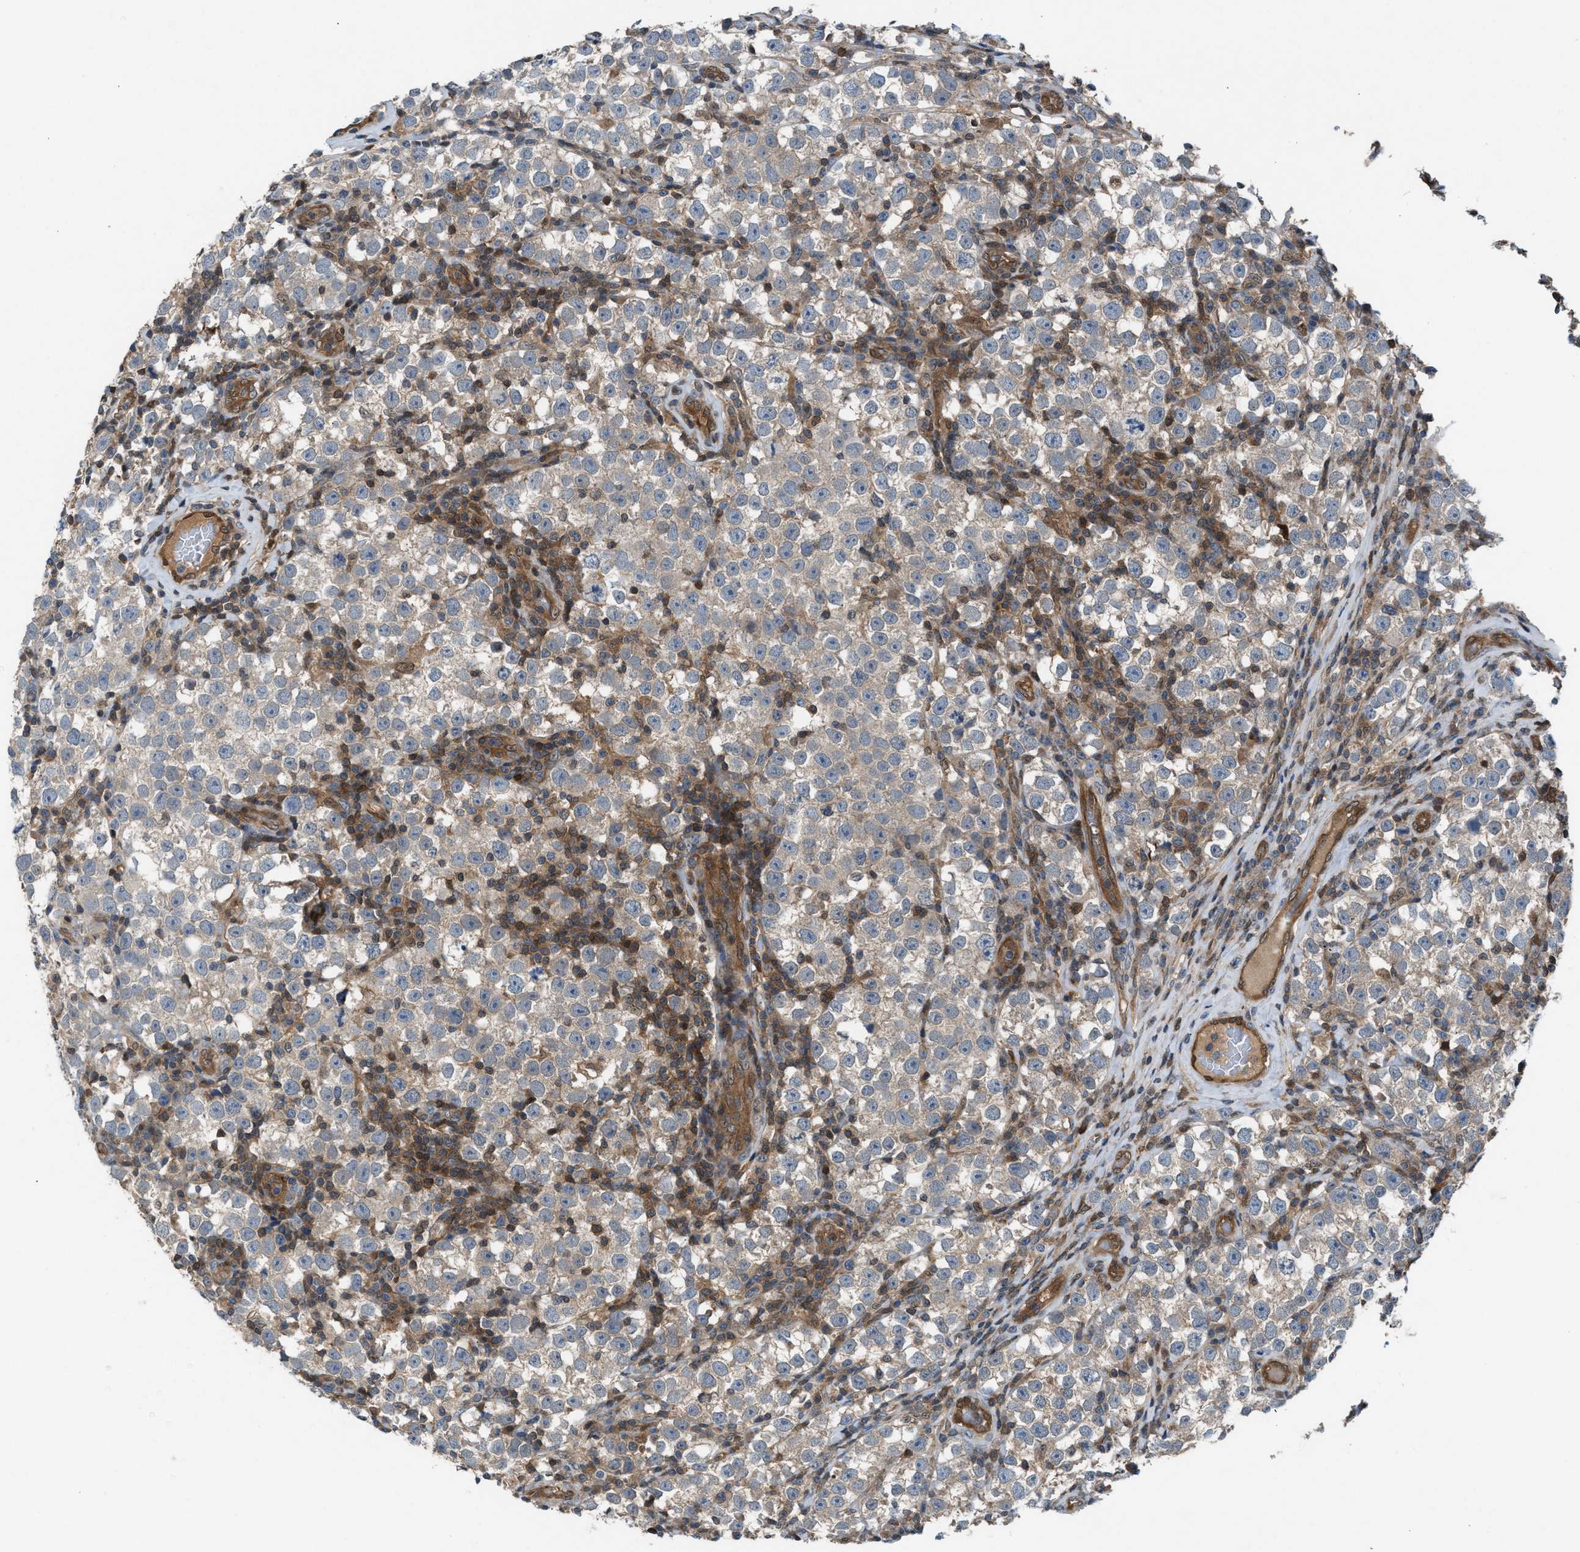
{"staining": {"intensity": "weak", "quantity": "<25%", "location": "cytoplasmic/membranous"}, "tissue": "testis cancer", "cell_type": "Tumor cells", "image_type": "cancer", "snomed": [{"axis": "morphology", "description": "Normal tissue, NOS"}, {"axis": "morphology", "description": "Seminoma, NOS"}, {"axis": "topography", "description": "Testis"}], "caption": "A histopathology image of human testis cancer is negative for staining in tumor cells.", "gene": "TPK1", "patient": {"sex": "male", "age": 43}}